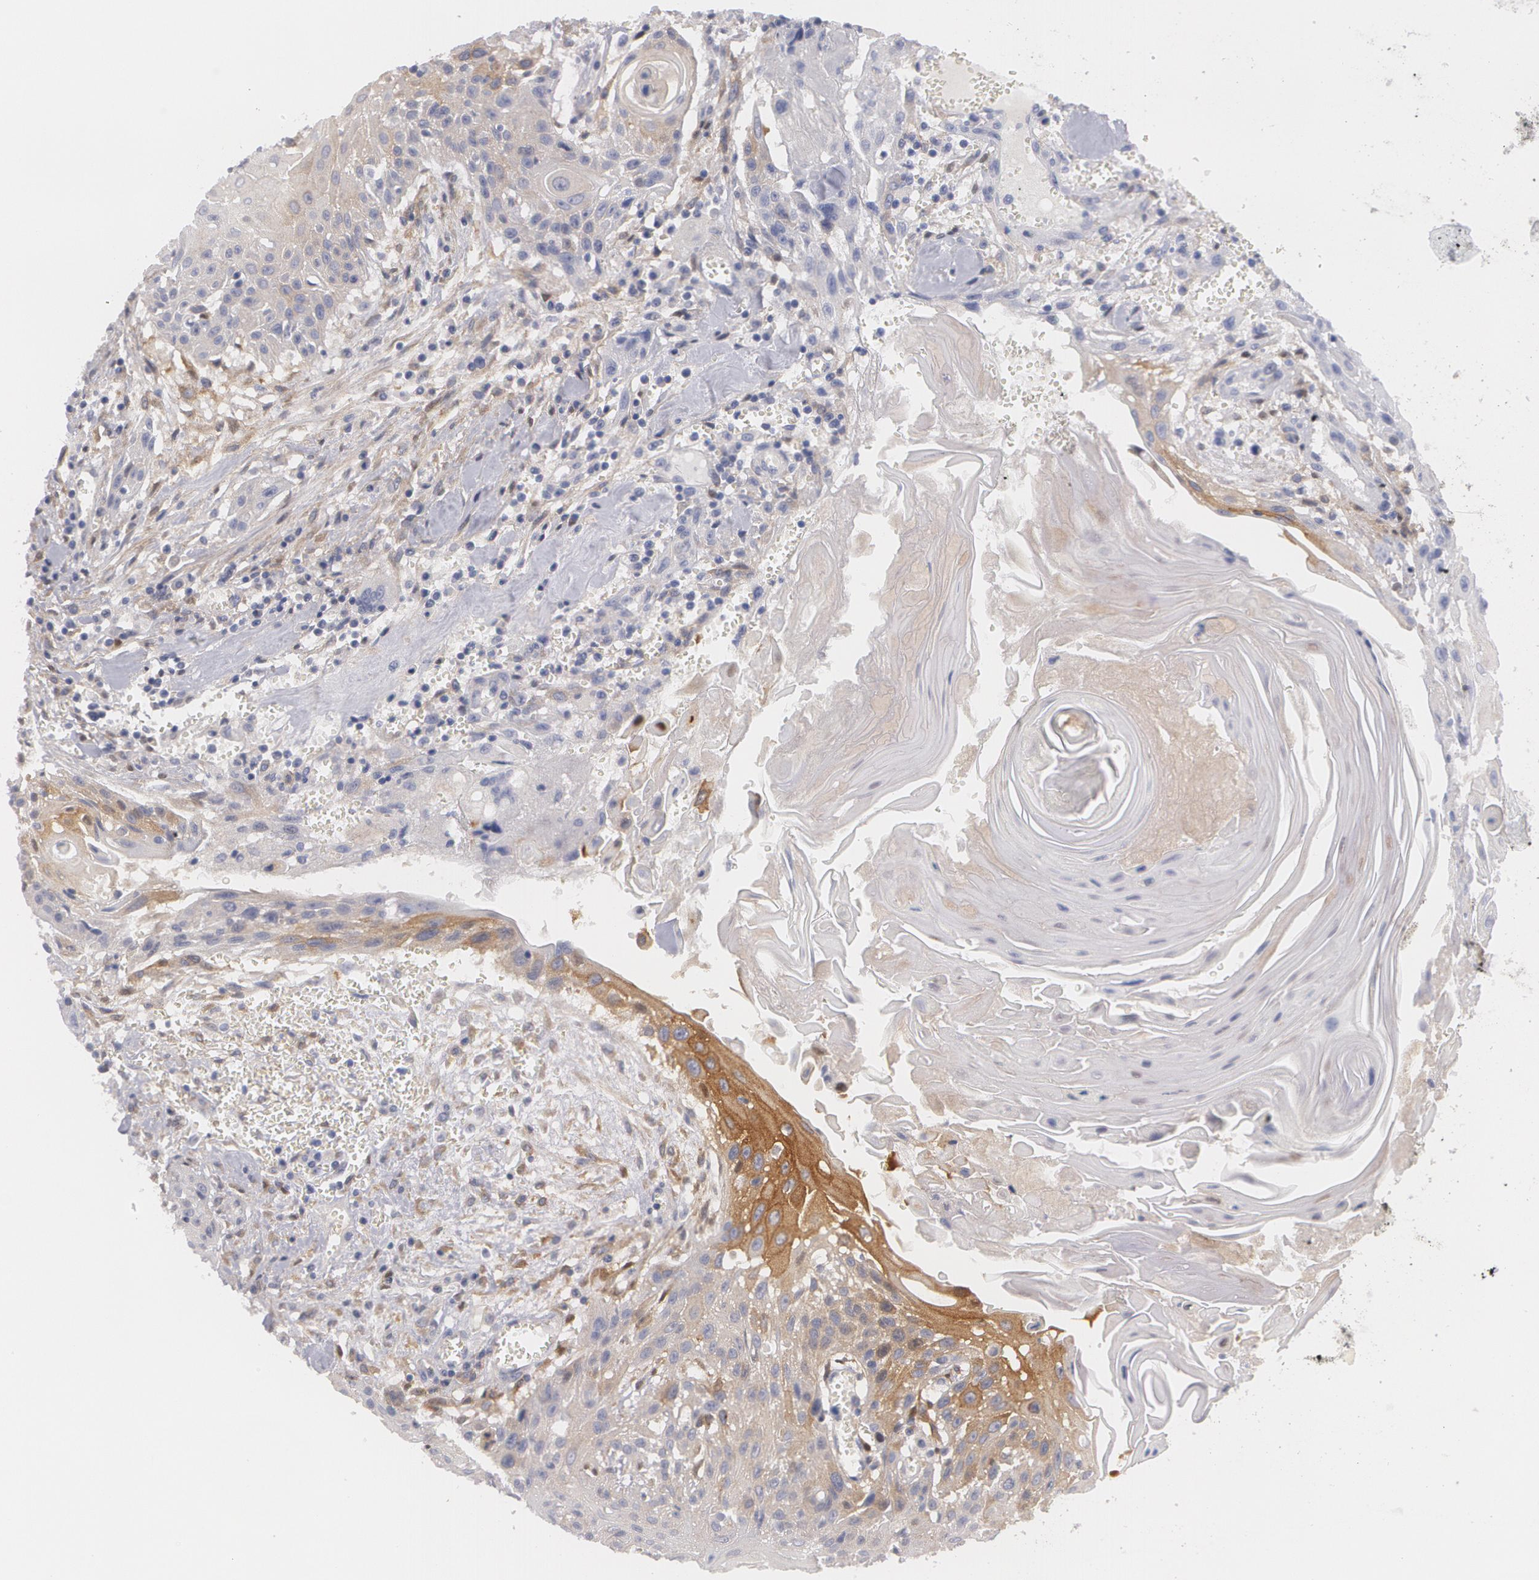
{"staining": {"intensity": "moderate", "quantity": ">75%", "location": "cytoplasmic/membranous"}, "tissue": "head and neck cancer", "cell_type": "Tumor cells", "image_type": "cancer", "snomed": [{"axis": "morphology", "description": "Squamous cell carcinoma, NOS"}, {"axis": "morphology", "description": "Squamous cell carcinoma, metastatic, NOS"}, {"axis": "topography", "description": "Lymph node"}, {"axis": "topography", "description": "Salivary gland"}, {"axis": "topography", "description": "Head-Neck"}], "caption": "A micrograph of head and neck metastatic squamous cell carcinoma stained for a protein reveals moderate cytoplasmic/membranous brown staining in tumor cells.", "gene": "CASK", "patient": {"sex": "female", "age": 74}}